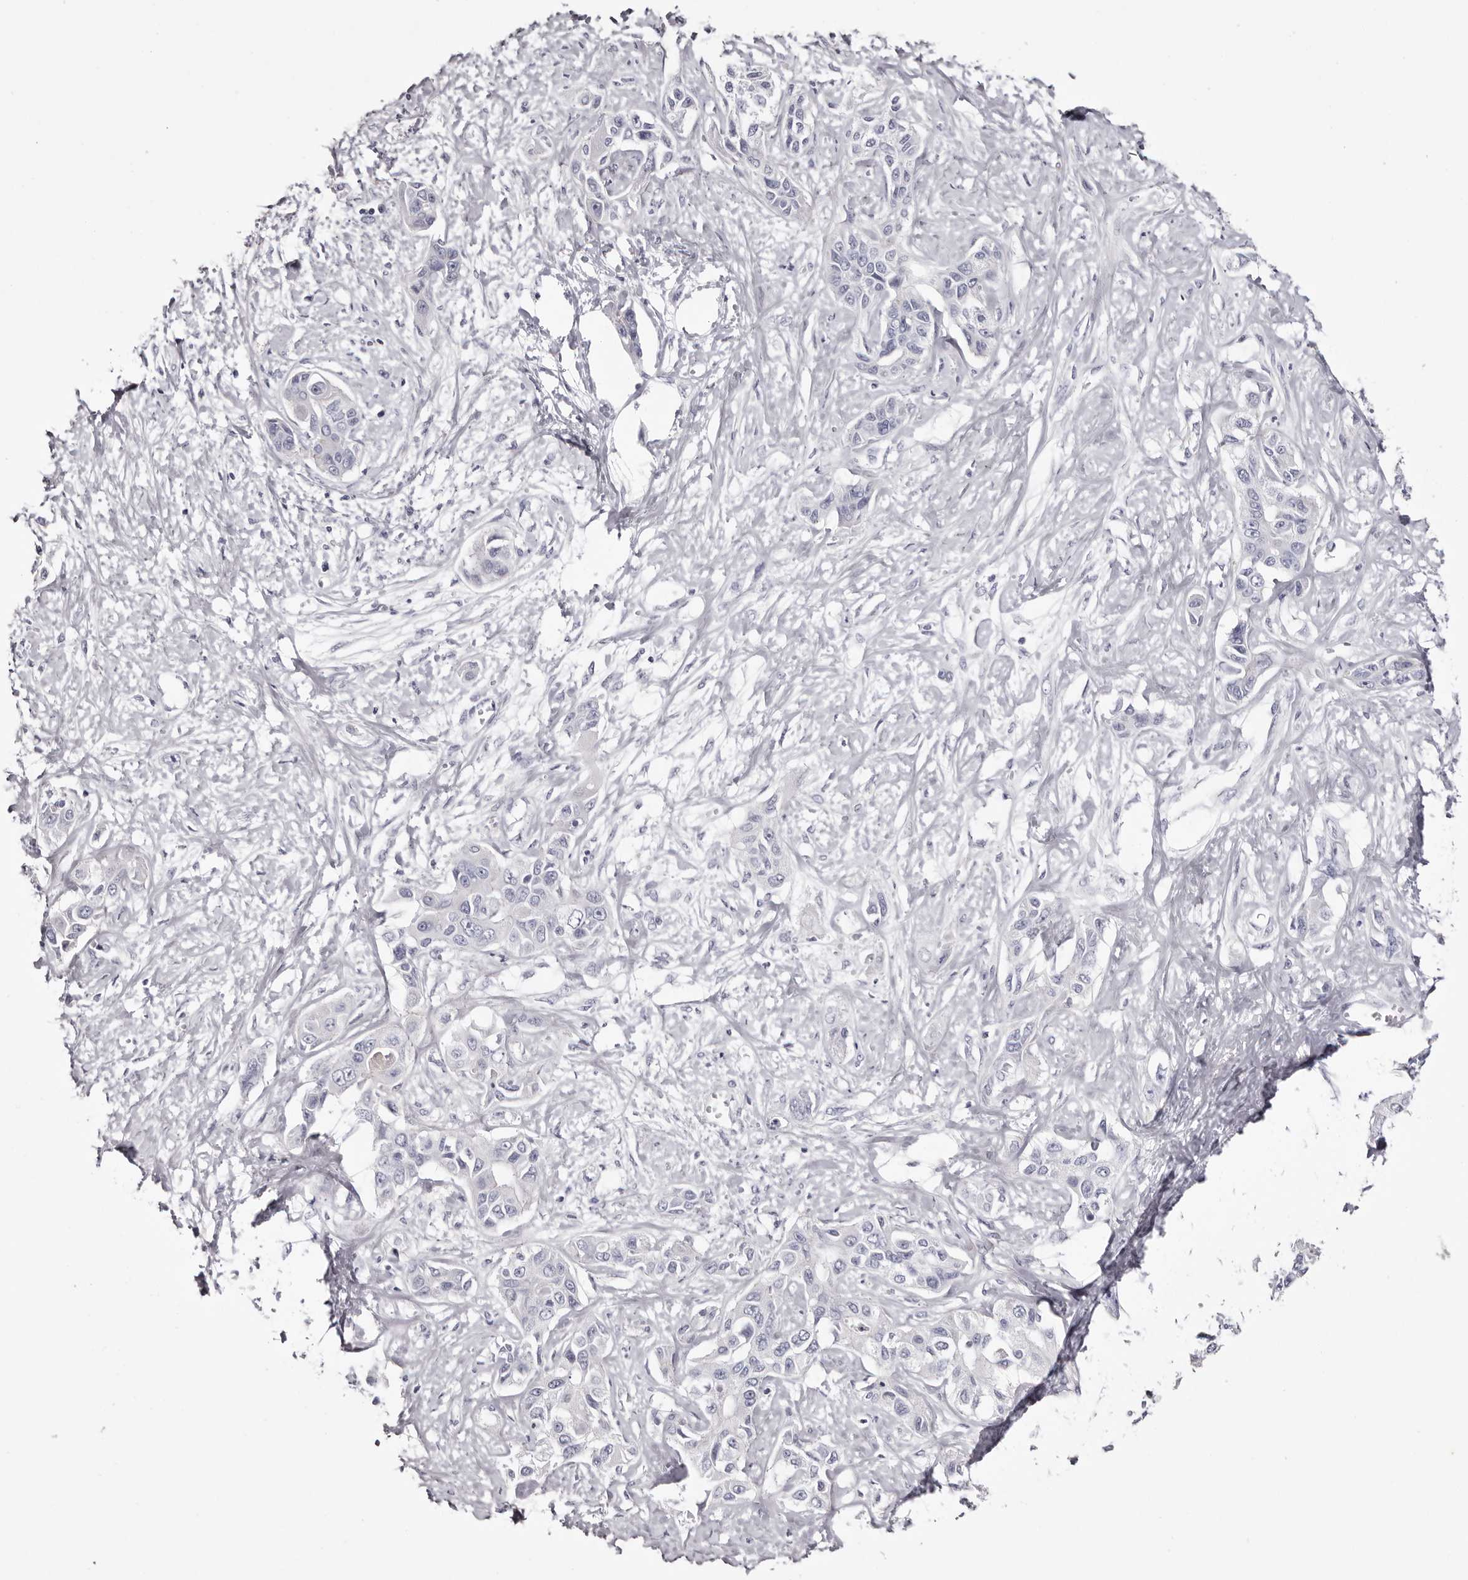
{"staining": {"intensity": "negative", "quantity": "none", "location": "none"}, "tissue": "liver cancer", "cell_type": "Tumor cells", "image_type": "cancer", "snomed": [{"axis": "morphology", "description": "Cholangiocarcinoma"}, {"axis": "topography", "description": "Liver"}], "caption": "Protein analysis of liver cholangiocarcinoma shows no significant staining in tumor cells. (DAB (3,3'-diaminobenzidine) immunohistochemistry (IHC) with hematoxylin counter stain).", "gene": "CA6", "patient": {"sex": "male", "age": 59}}